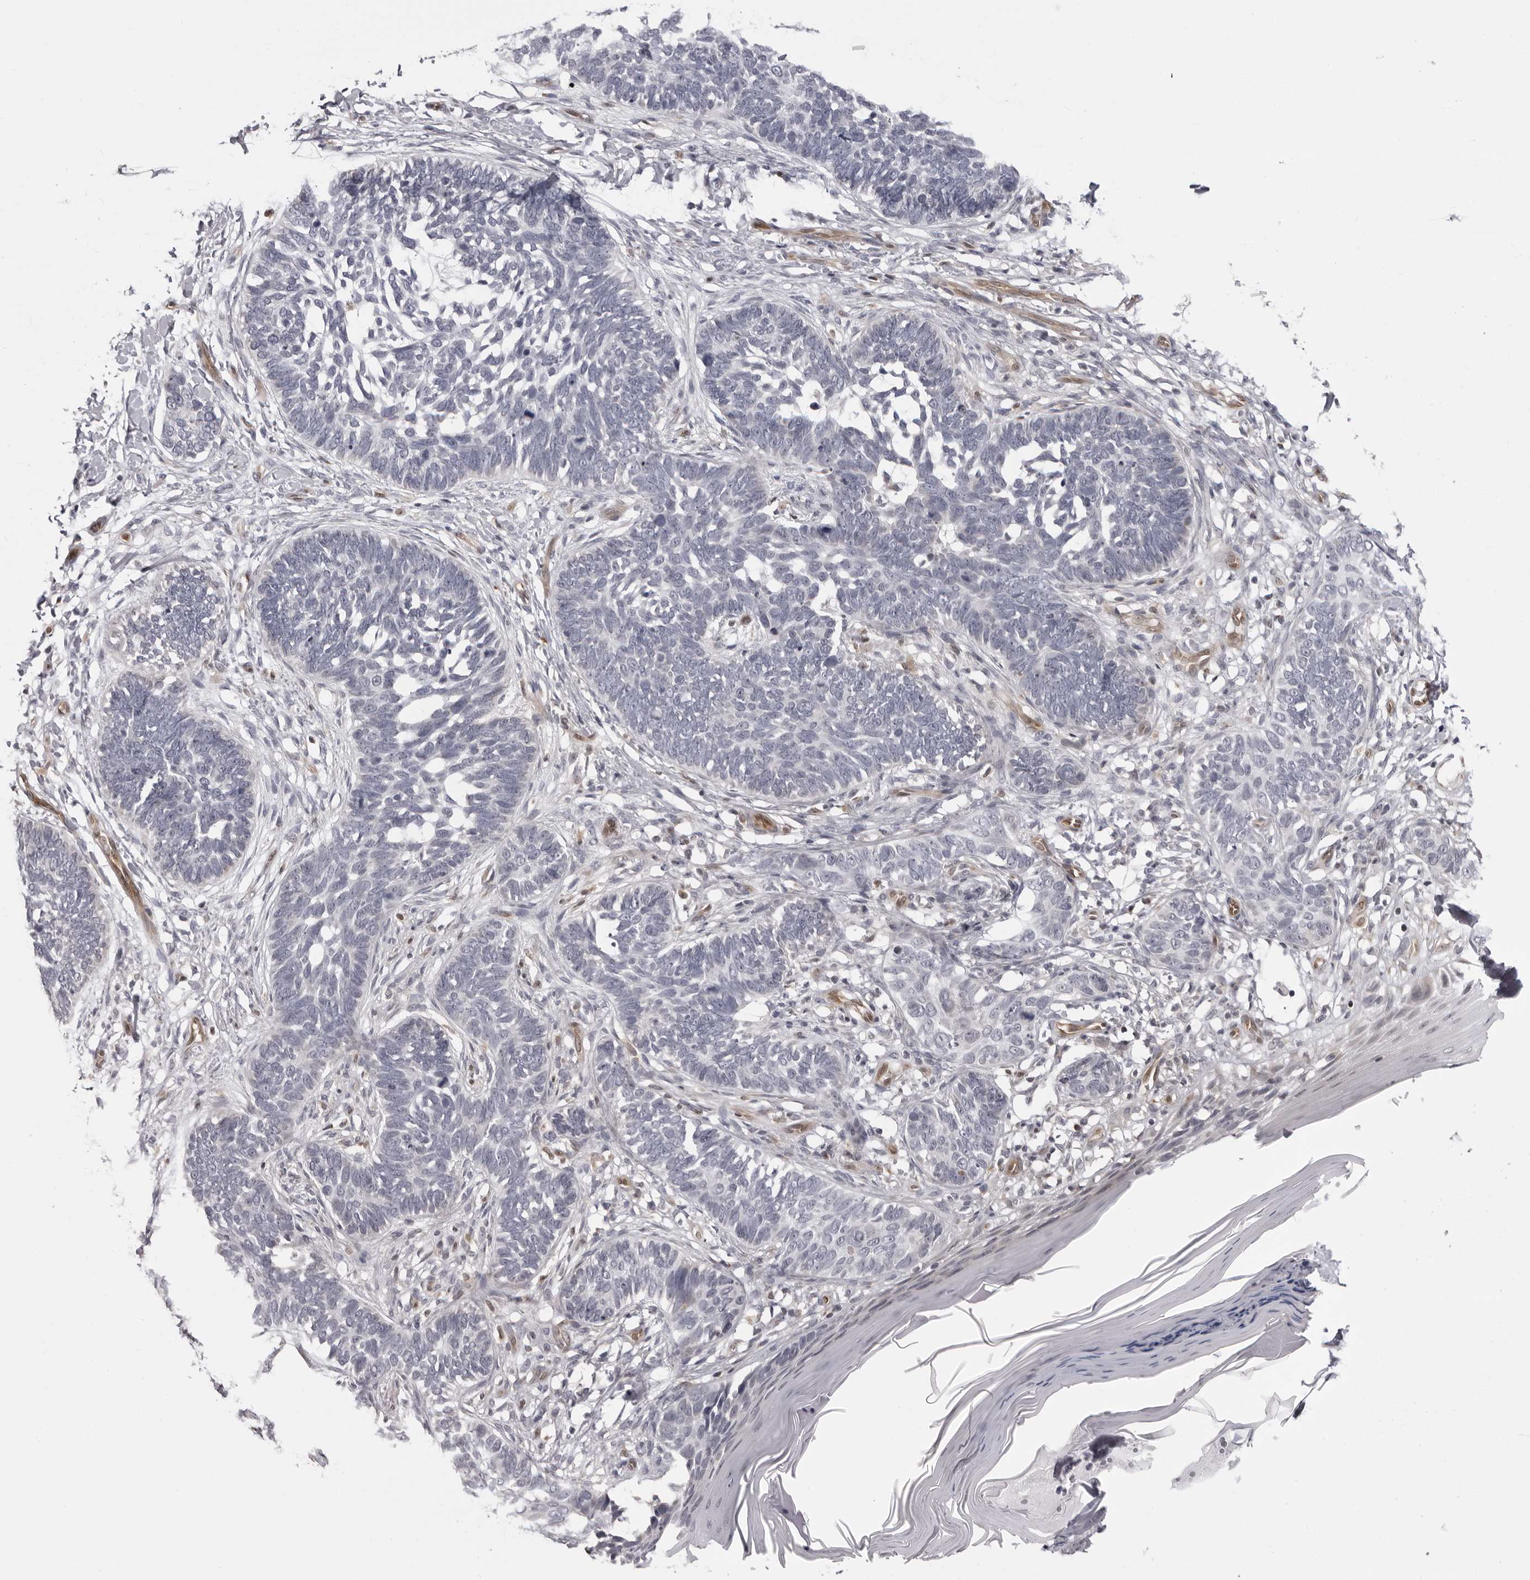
{"staining": {"intensity": "negative", "quantity": "none", "location": "none"}, "tissue": "skin cancer", "cell_type": "Tumor cells", "image_type": "cancer", "snomed": [{"axis": "morphology", "description": "Normal tissue, NOS"}, {"axis": "morphology", "description": "Basal cell carcinoma"}, {"axis": "topography", "description": "Skin"}], "caption": "Human skin basal cell carcinoma stained for a protein using IHC exhibits no expression in tumor cells.", "gene": "MAPK12", "patient": {"sex": "male", "age": 77}}